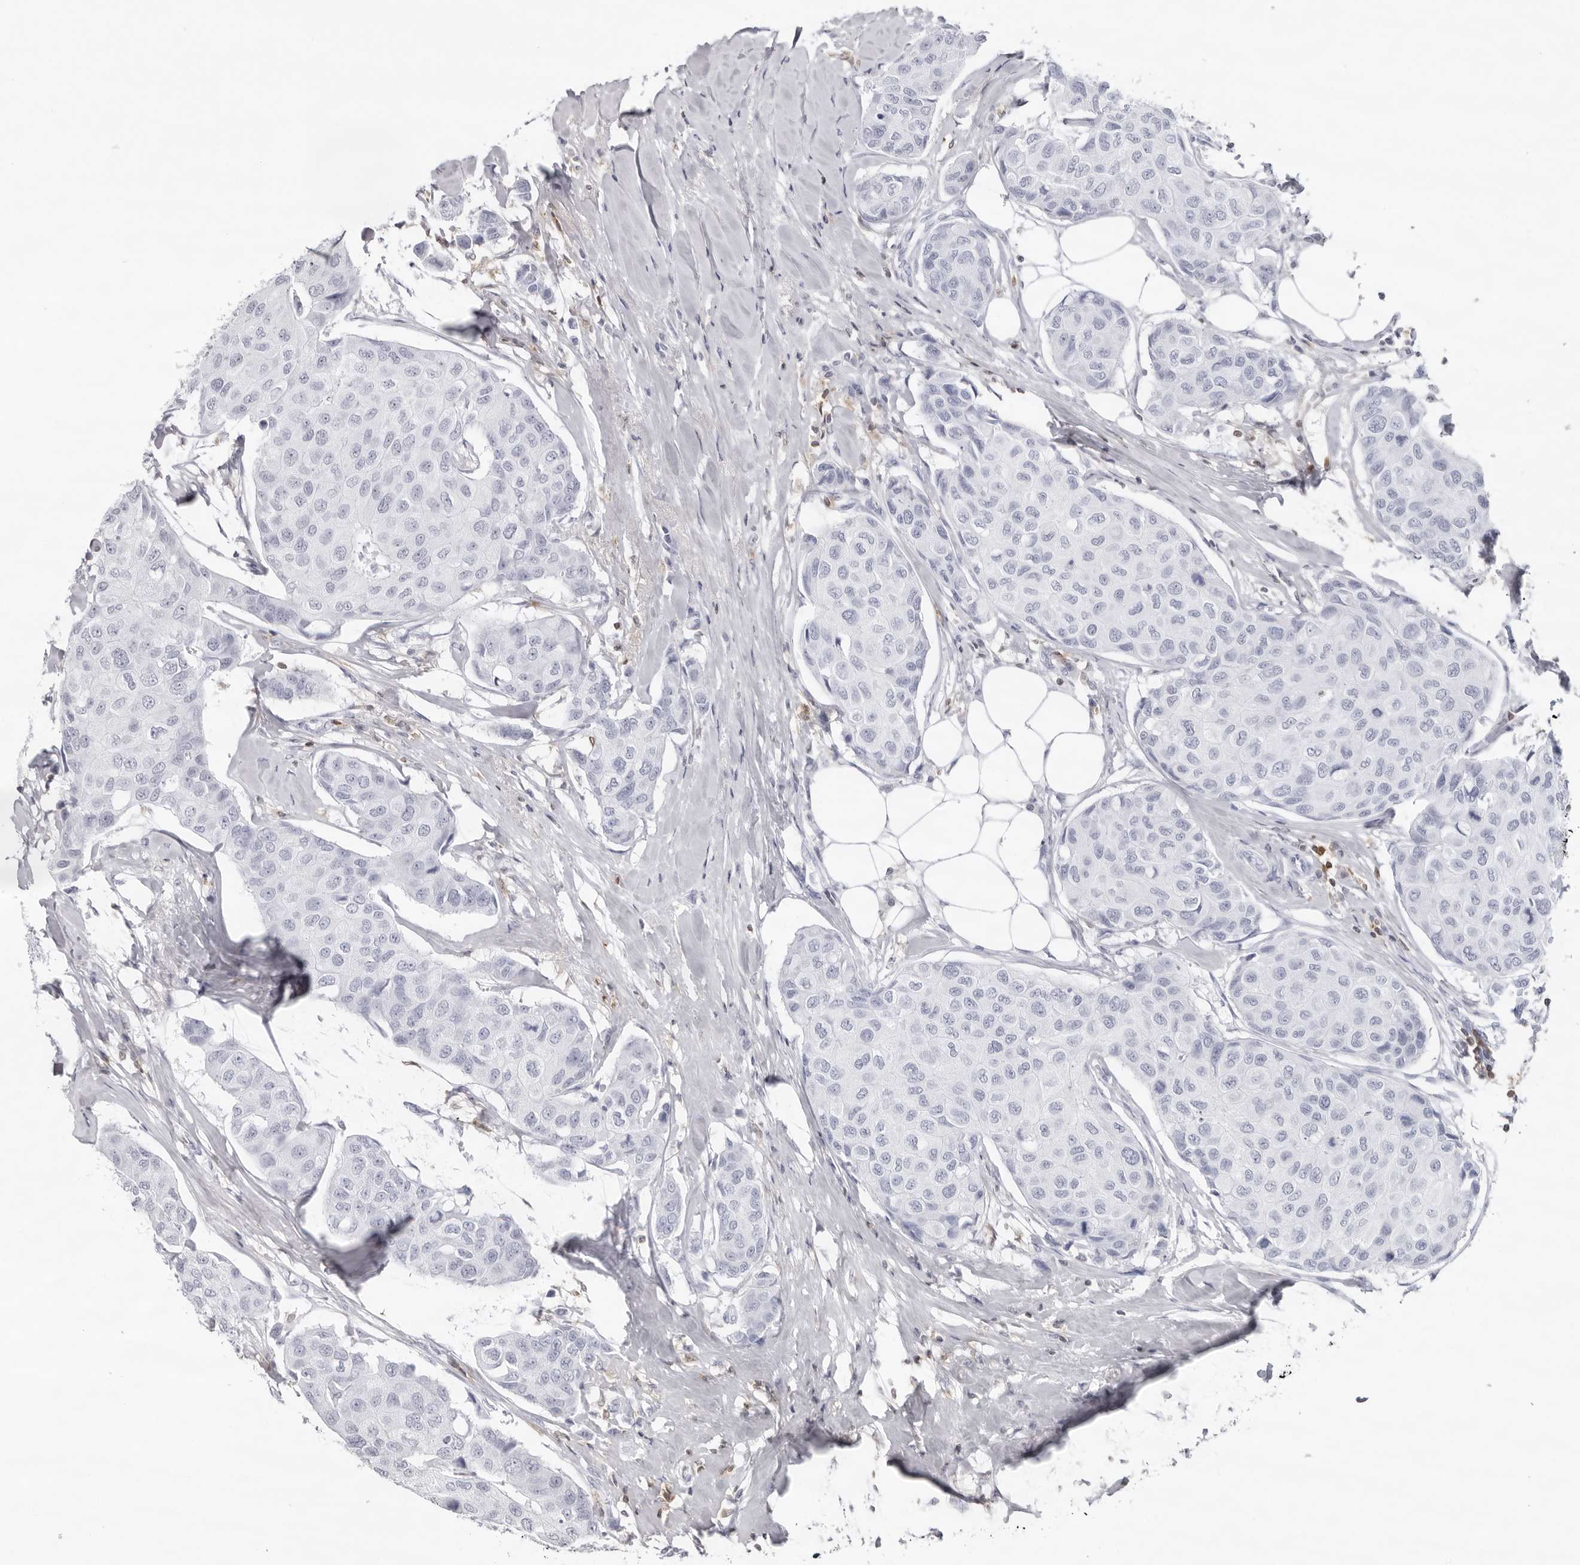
{"staining": {"intensity": "negative", "quantity": "none", "location": "none"}, "tissue": "breast cancer", "cell_type": "Tumor cells", "image_type": "cancer", "snomed": [{"axis": "morphology", "description": "Duct carcinoma"}, {"axis": "topography", "description": "Breast"}], "caption": "This is a micrograph of immunohistochemistry (IHC) staining of breast intraductal carcinoma, which shows no expression in tumor cells.", "gene": "FMNL1", "patient": {"sex": "female", "age": 80}}